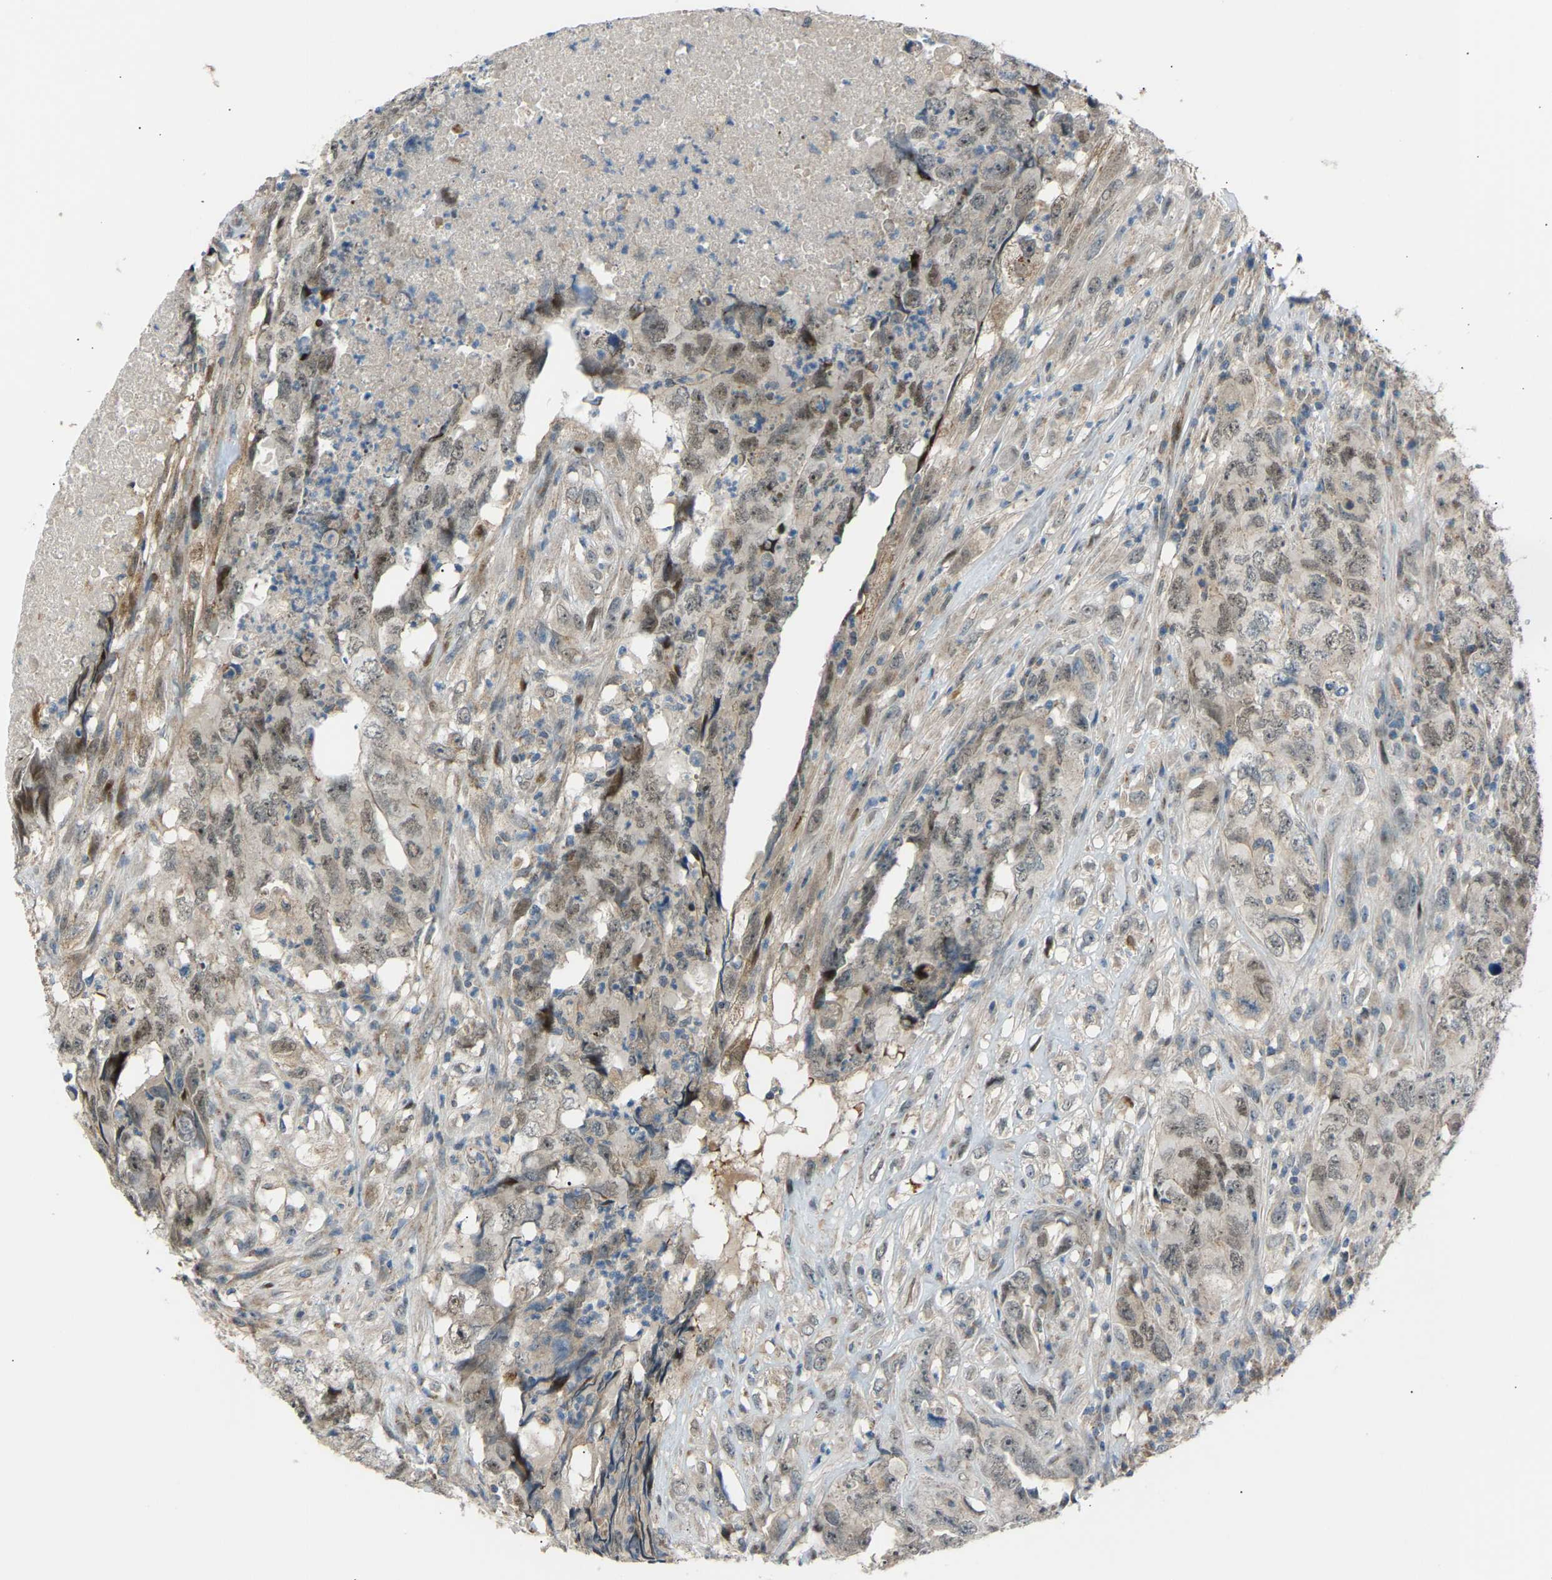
{"staining": {"intensity": "weak", "quantity": "<25%", "location": "nuclear"}, "tissue": "testis cancer", "cell_type": "Tumor cells", "image_type": "cancer", "snomed": [{"axis": "morphology", "description": "Carcinoma, Embryonal, NOS"}, {"axis": "topography", "description": "Testis"}], "caption": "Testis embryonal carcinoma stained for a protein using IHC demonstrates no positivity tumor cells.", "gene": "VPS41", "patient": {"sex": "male", "age": 32}}